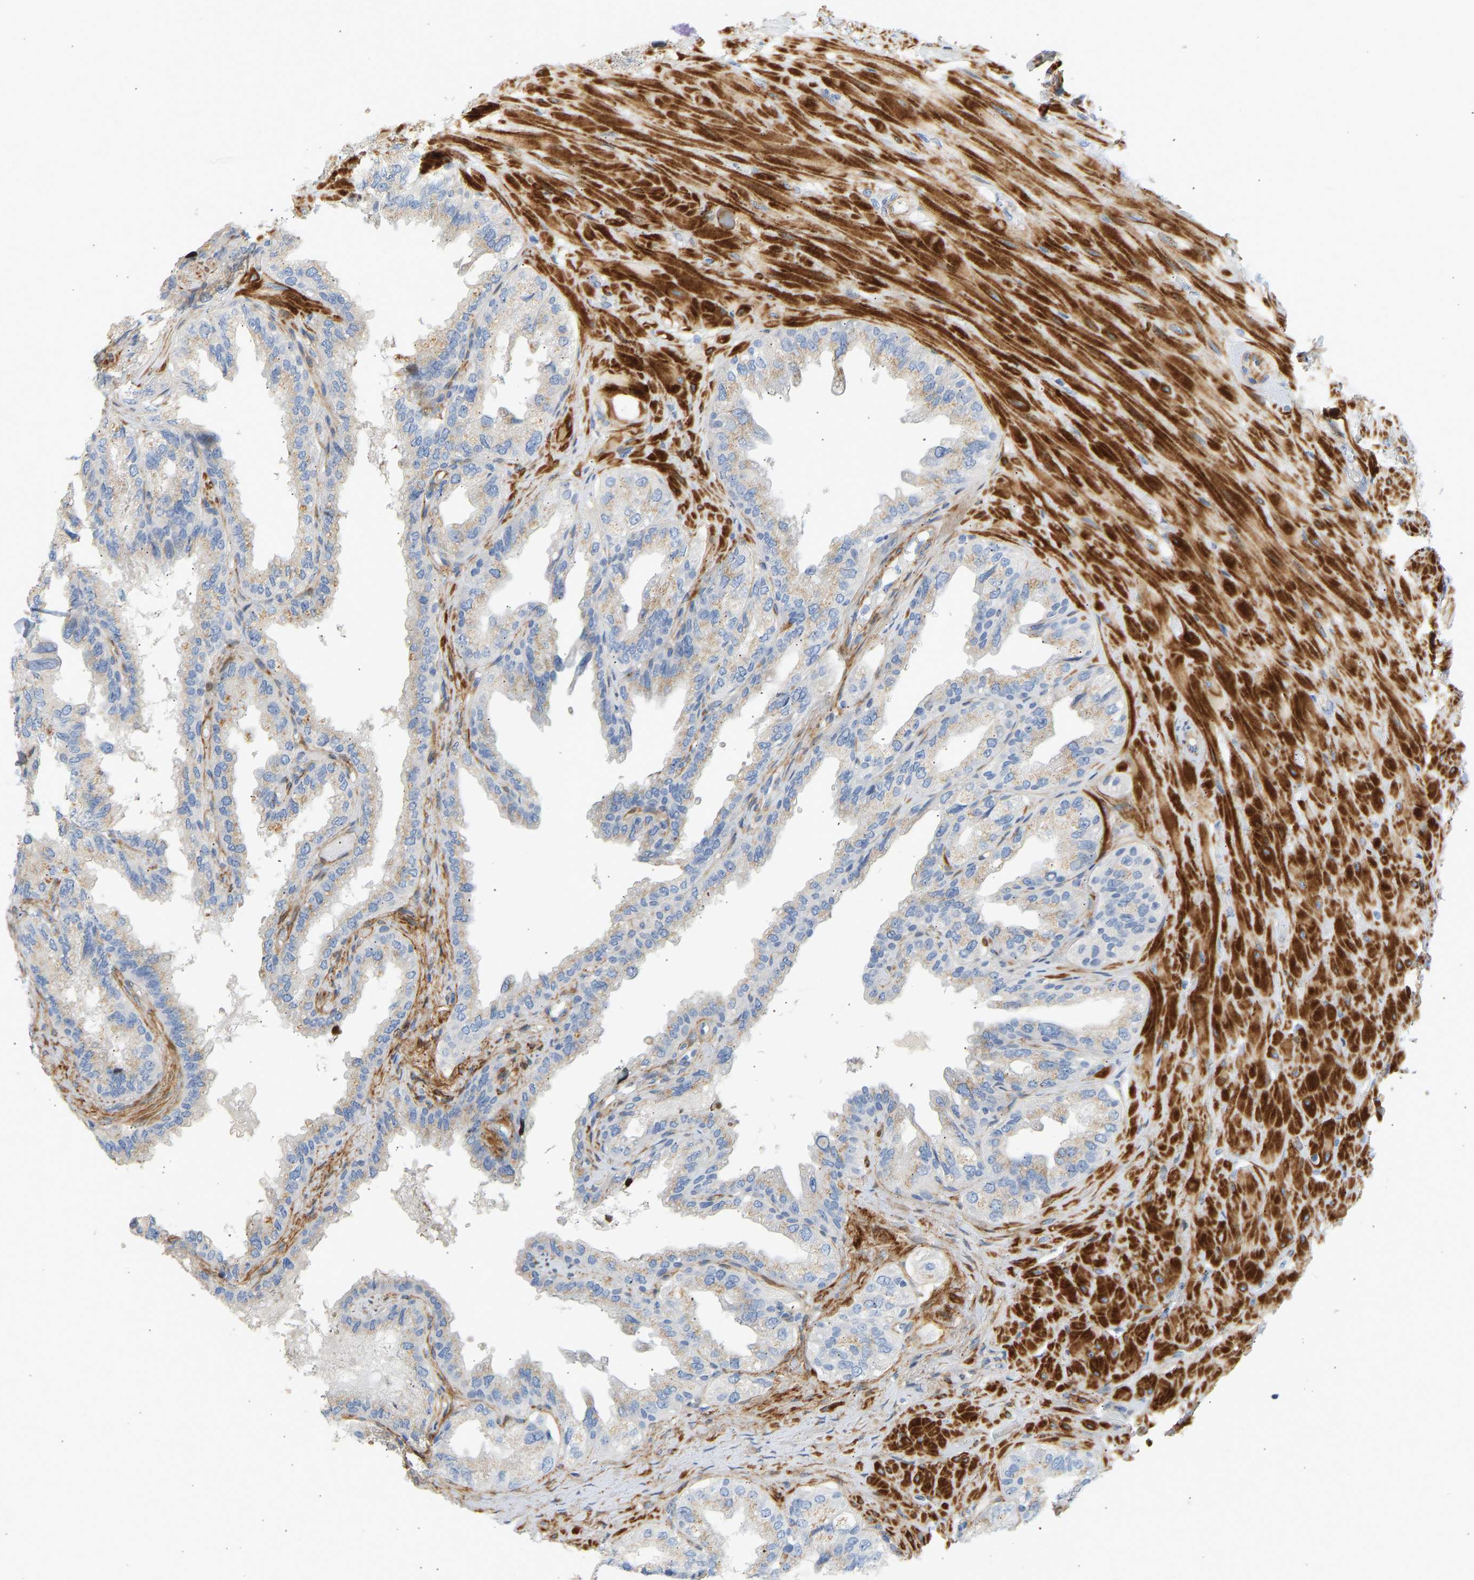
{"staining": {"intensity": "weak", "quantity": "25%-75%", "location": "cytoplasmic/membranous"}, "tissue": "seminal vesicle", "cell_type": "Glandular cells", "image_type": "normal", "snomed": [{"axis": "morphology", "description": "Normal tissue, NOS"}, {"axis": "topography", "description": "Seminal veicle"}], "caption": "Immunohistochemistry image of normal seminal vesicle: seminal vesicle stained using immunohistochemistry demonstrates low levels of weak protein expression localized specifically in the cytoplasmic/membranous of glandular cells, appearing as a cytoplasmic/membranous brown color.", "gene": "SLC30A7", "patient": {"sex": "male", "age": 68}}